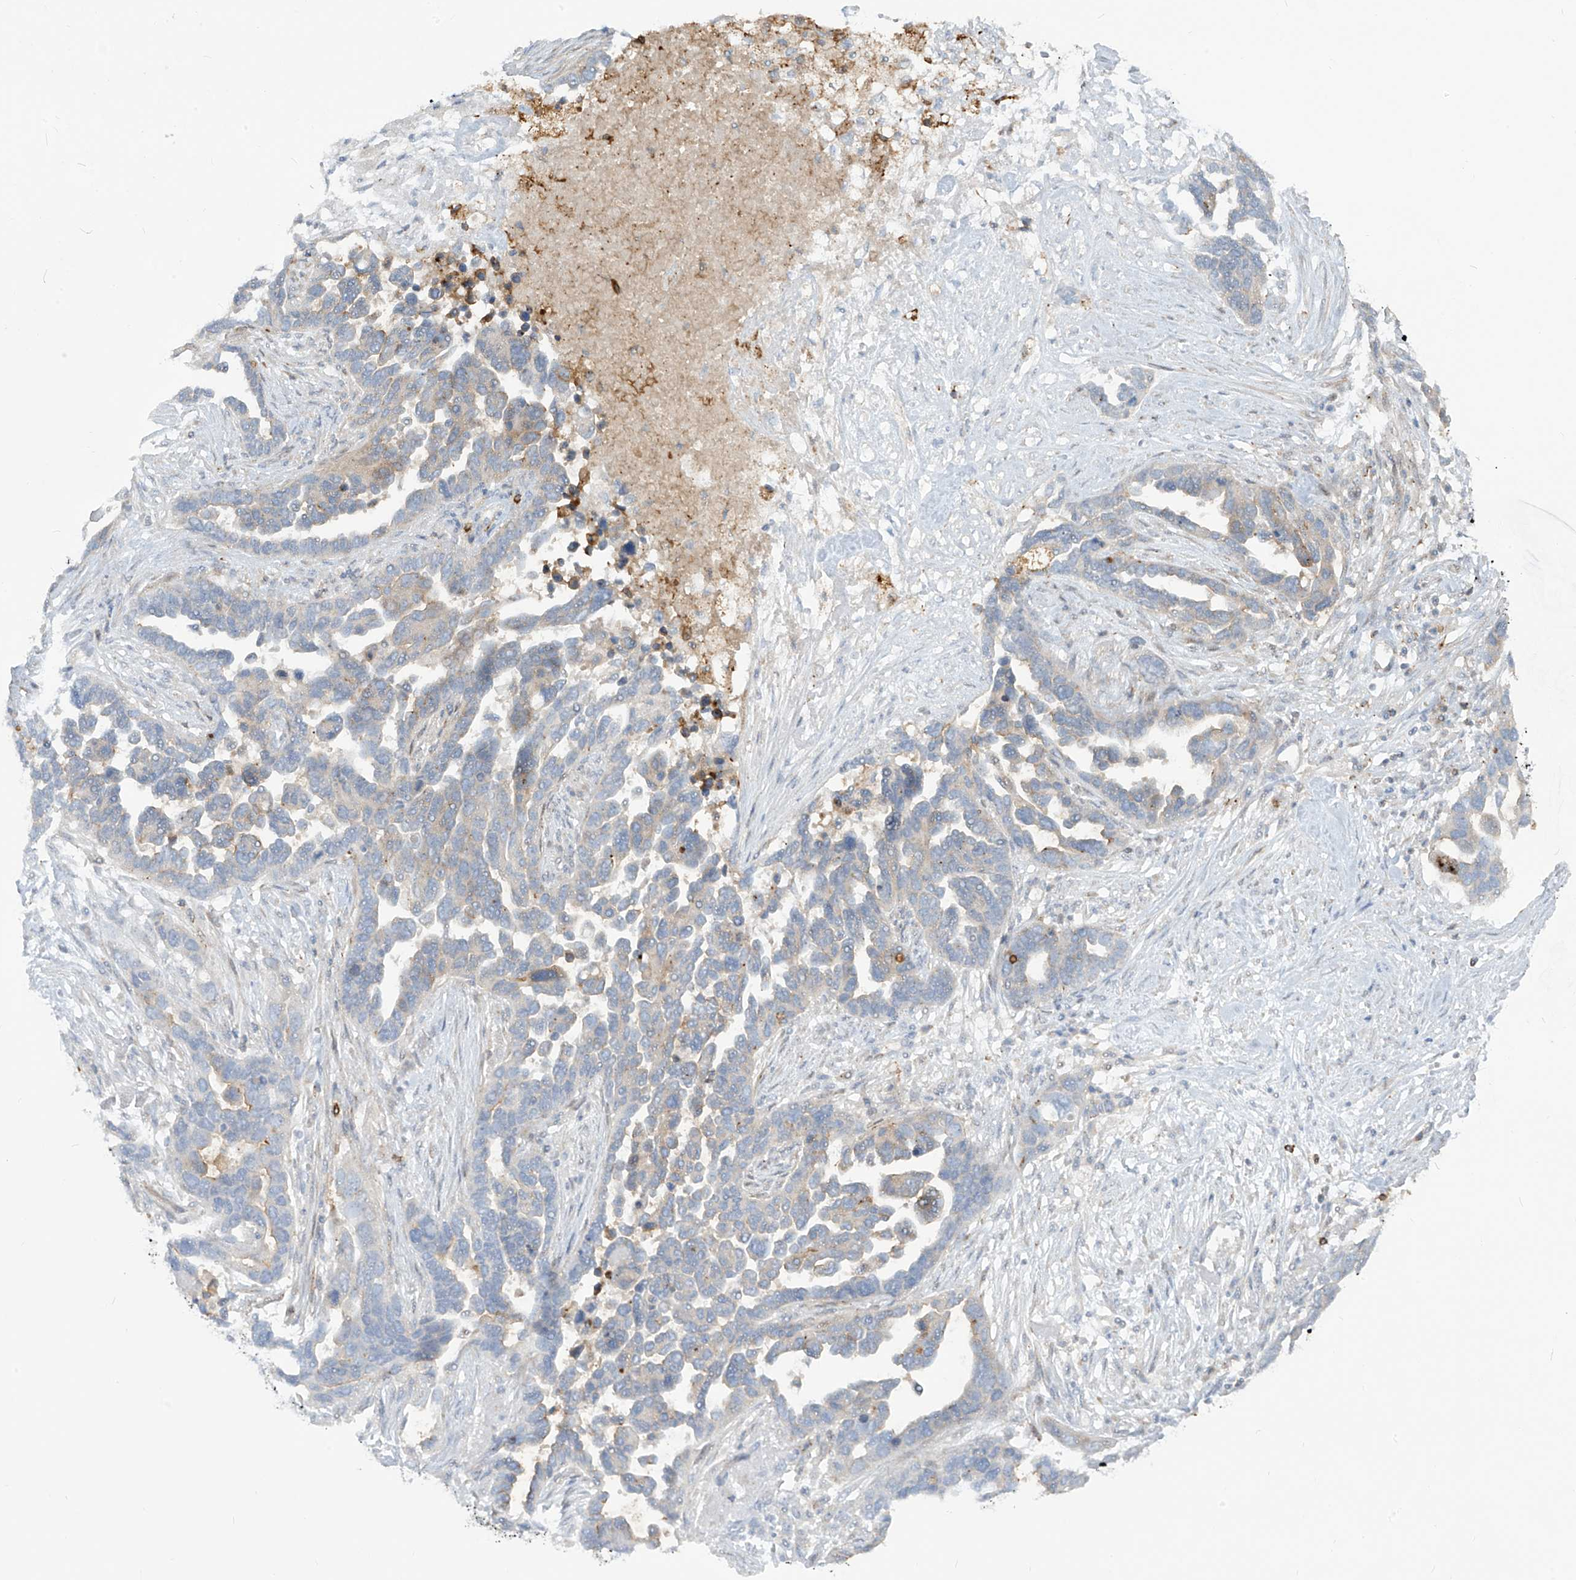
{"staining": {"intensity": "weak", "quantity": "<25%", "location": "cytoplasmic/membranous"}, "tissue": "ovarian cancer", "cell_type": "Tumor cells", "image_type": "cancer", "snomed": [{"axis": "morphology", "description": "Cystadenocarcinoma, serous, NOS"}, {"axis": "topography", "description": "Ovary"}], "caption": "The immunohistochemistry photomicrograph has no significant positivity in tumor cells of serous cystadenocarcinoma (ovarian) tissue.", "gene": "NOTO", "patient": {"sex": "female", "age": 54}}